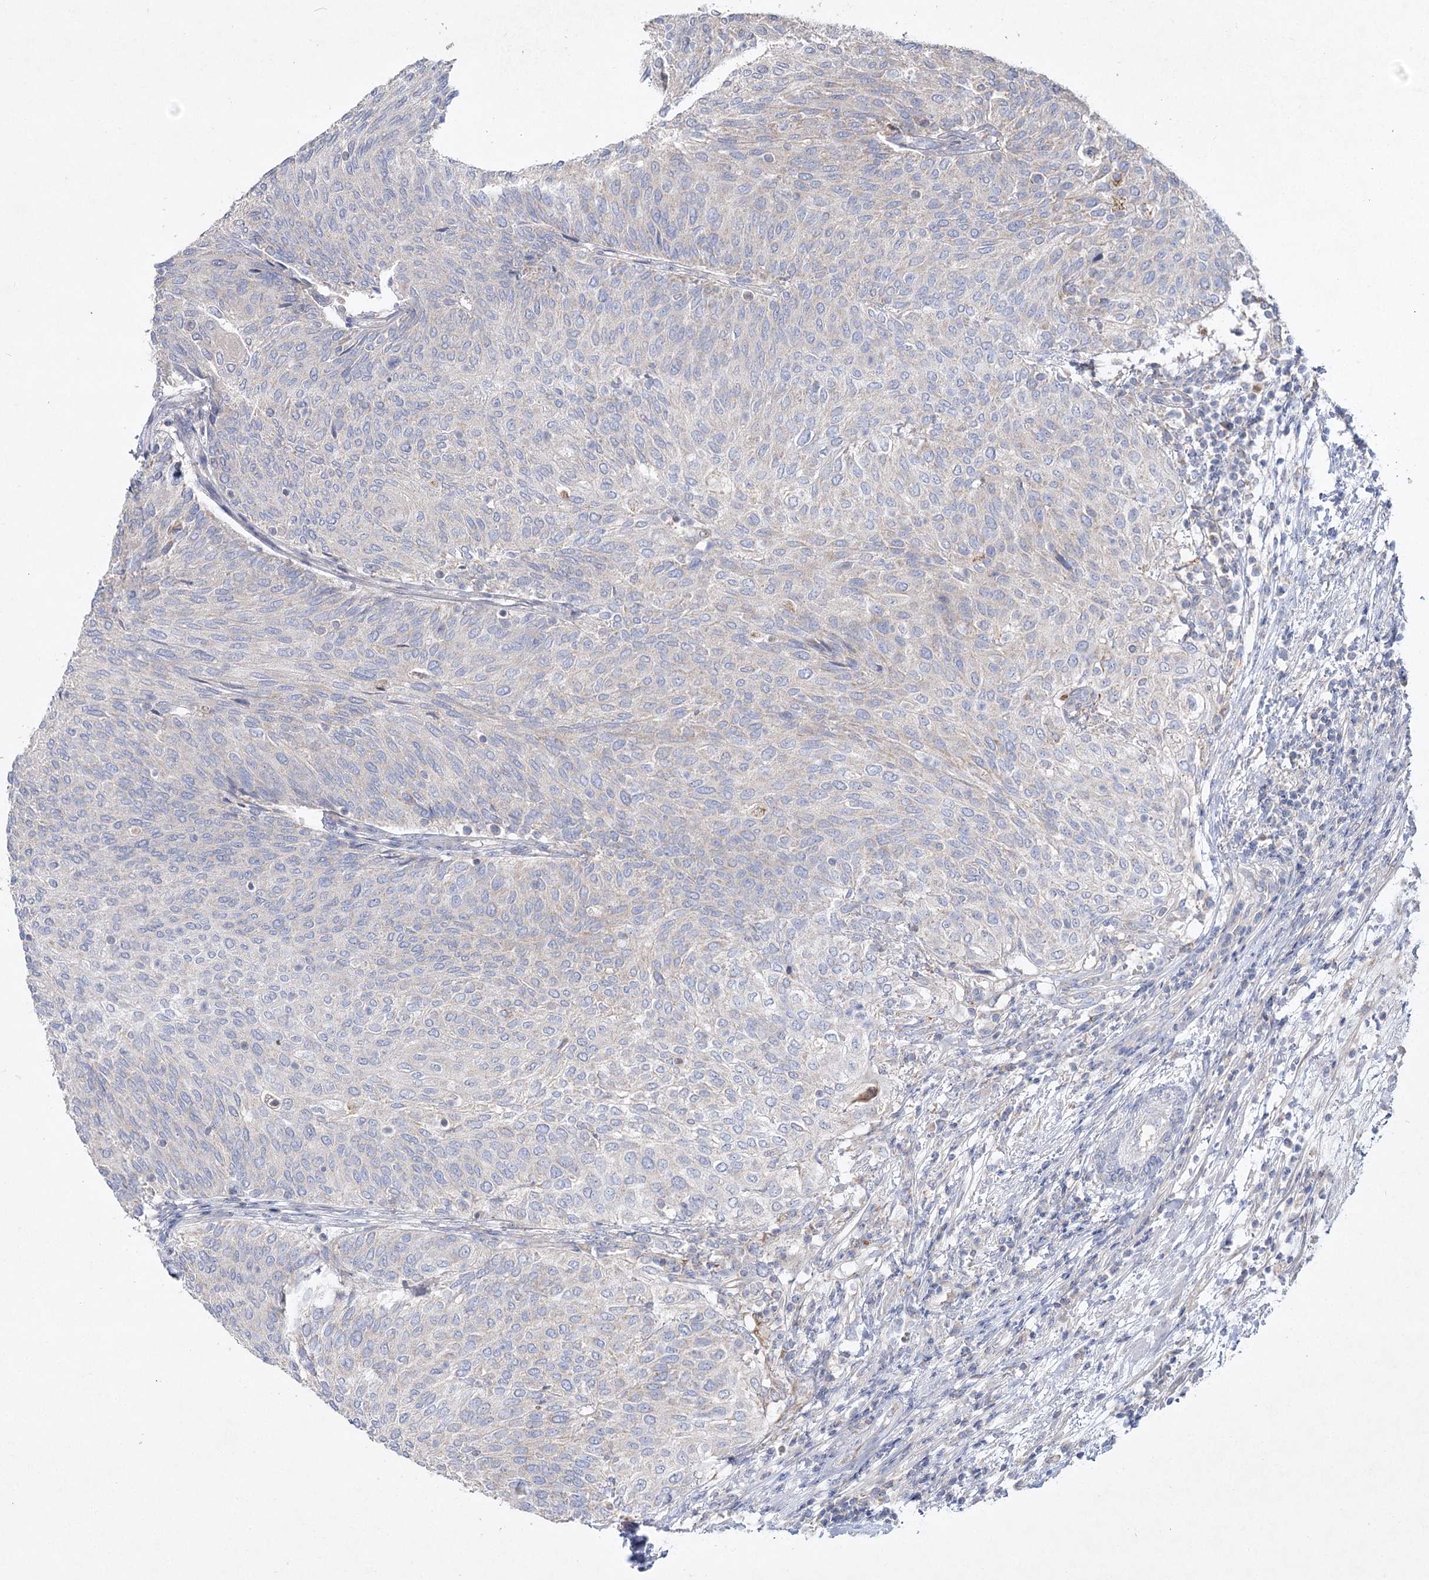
{"staining": {"intensity": "negative", "quantity": "none", "location": "none"}, "tissue": "urothelial cancer", "cell_type": "Tumor cells", "image_type": "cancer", "snomed": [{"axis": "morphology", "description": "Urothelial carcinoma, Low grade"}, {"axis": "topography", "description": "Urinary bladder"}], "caption": "This image is of urothelial carcinoma (low-grade) stained with IHC to label a protein in brown with the nuclei are counter-stained blue. There is no staining in tumor cells.", "gene": "TMEM187", "patient": {"sex": "female", "age": 79}}